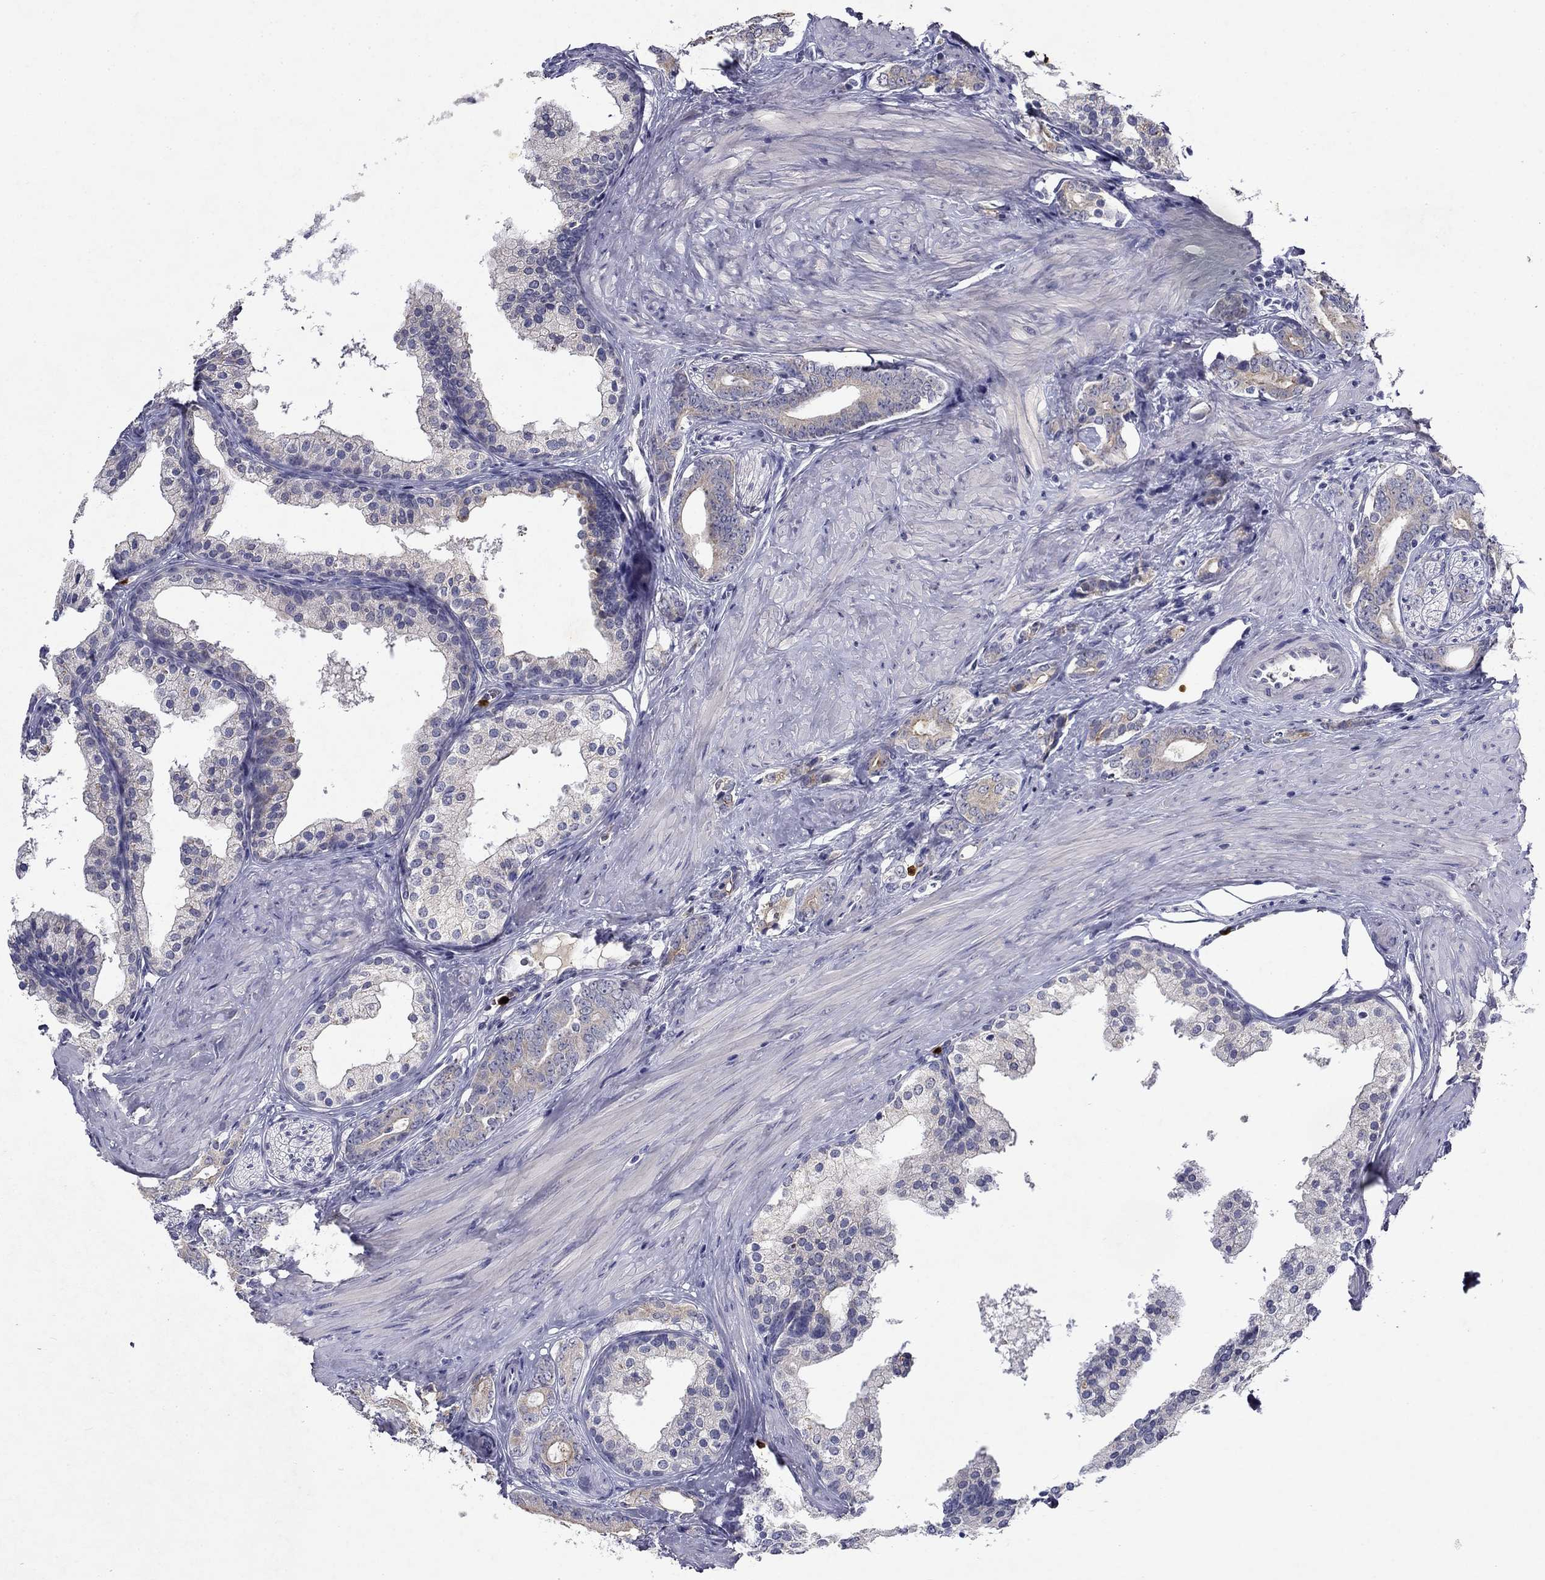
{"staining": {"intensity": "weak", "quantity": "<25%", "location": "cytoplasmic/membranous"}, "tissue": "prostate cancer", "cell_type": "Tumor cells", "image_type": "cancer", "snomed": [{"axis": "morphology", "description": "Adenocarcinoma, NOS"}, {"axis": "topography", "description": "Prostate"}], "caption": "A high-resolution image shows IHC staining of prostate cancer (adenocarcinoma), which demonstrates no significant expression in tumor cells.", "gene": "IRF5", "patient": {"sex": "male", "age": 55}}